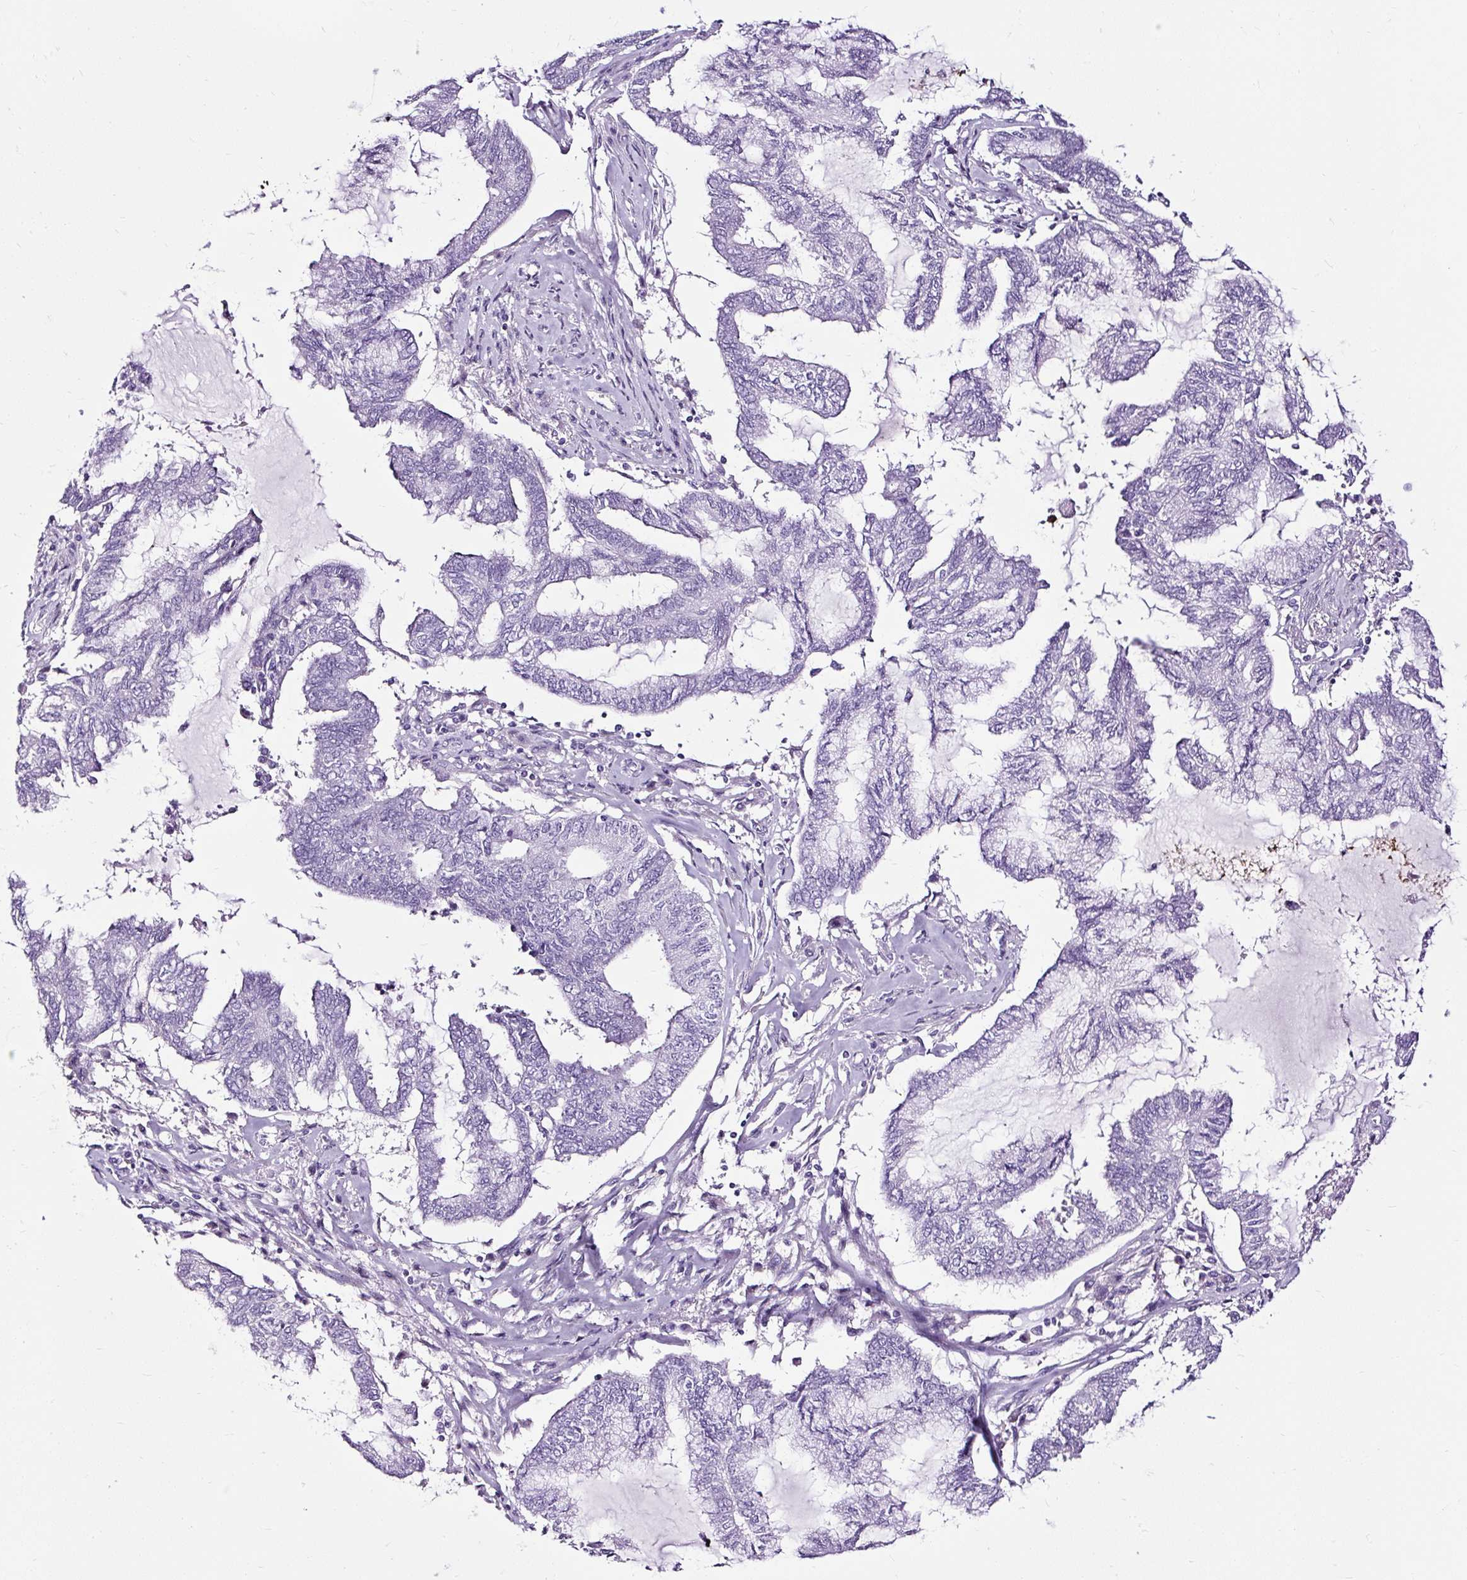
{"staining": {"intensity": "negative", "quantity": "none", "location": "none"}, "tissue": "endometrial cancer", "cell_type": "Tumor cells", "image_type": "cancer", "snomed": [{"axis": "morphology", "description": "Adenocarcinoma, NOS"}, {"axis": "topography", "description": "Endometrium"}], "caption": "An immunohistochemistry (IHC) photomicrograph of adenocarcinoma (endometrial) is shown. There is no staining in tumor cells of adenocarcinoma (endometrial).", "gene": "SLC7A8", "patient": {"sex": "female", "age": 86}}